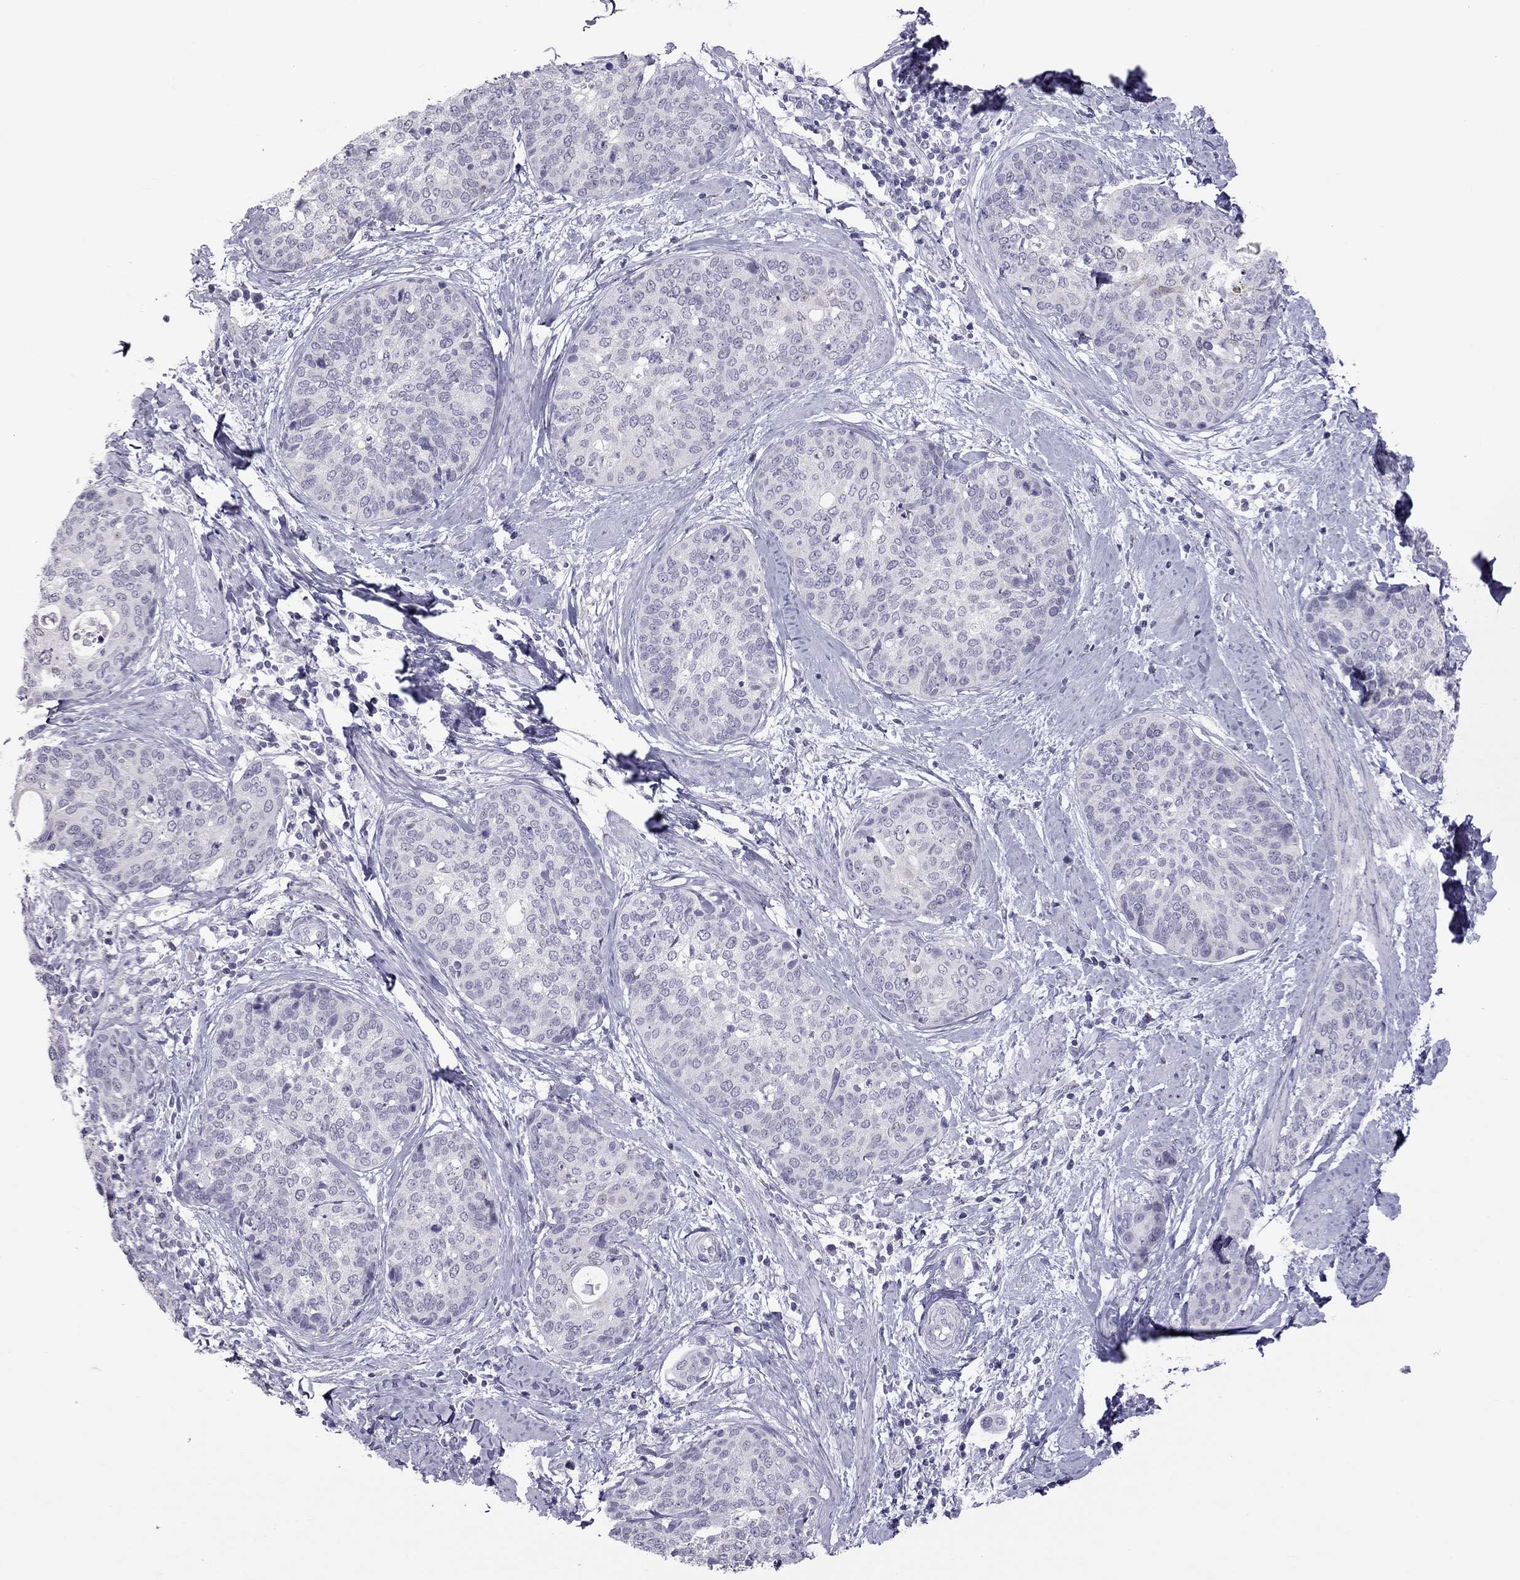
{"staining": {"intensity": "negative", "quantity": "none", "location": "none"}, "tissue": "cervical cancer", "cell_type": "Tumor cells", "image_type": "cancer", "snomed": [{"axis": "morphology", "description": "Squamous cell carcinoma, NOS"}, {"axis": "topography", "description": "Cervix"}], "caption": "The photomicrograph demonstrates no staining of tumor cells in squamous cell carcinoma (cervical).", "gene": "TEX14", "patient": {"sex": "female", "age": 69}}